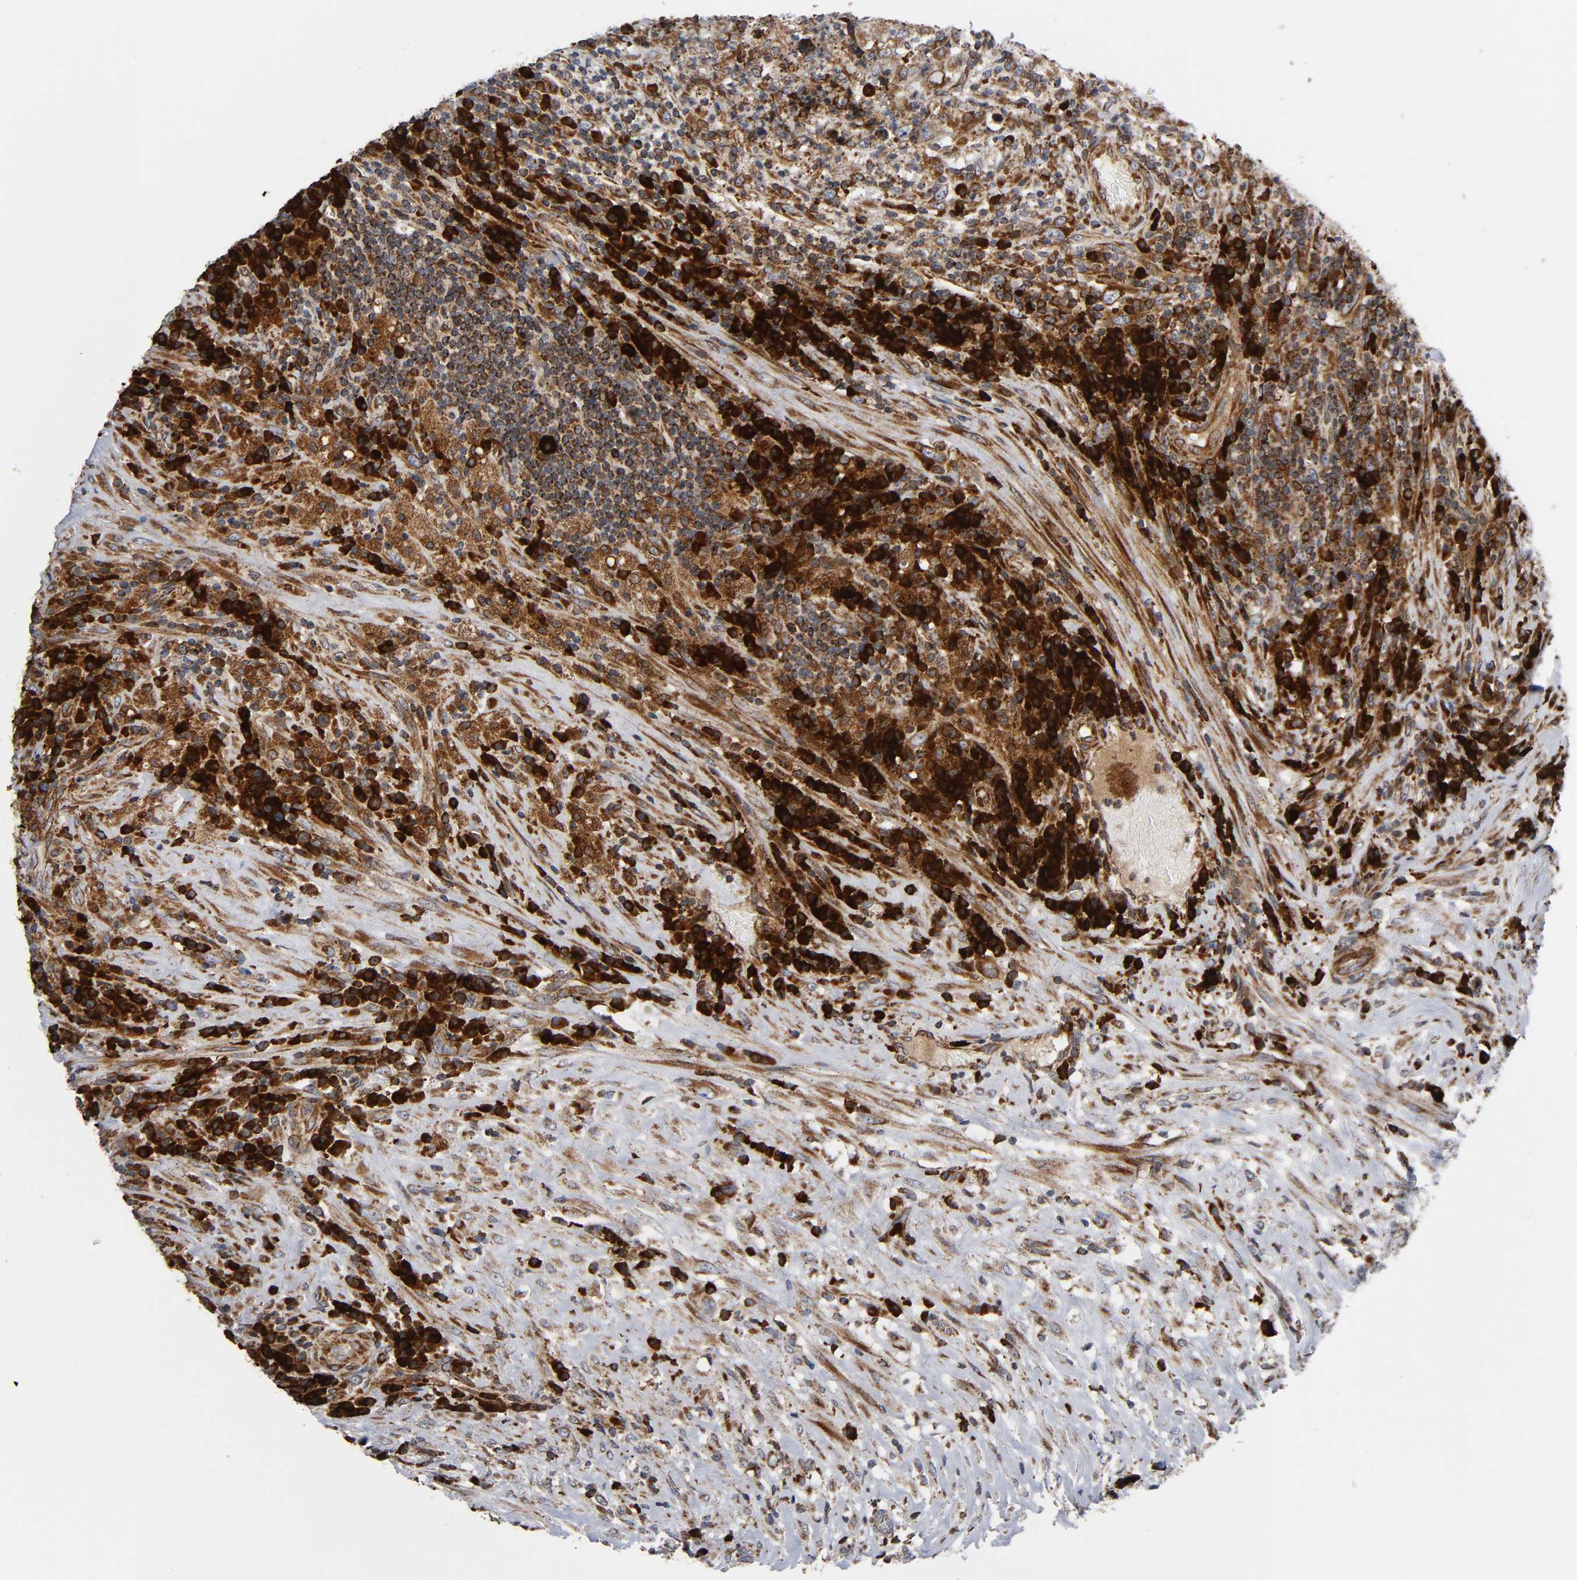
{"staining": {"intensity": "strong", "quantity": "25%-75%", "location": "cytoplasmic/membranous"}, "tissue": "testis cancer", "cell_type": "Tumor cells", "image_type": "cancer", "snomed": [{"axis": "morphology", "description": "Necrosis, NOS"}, {"axis": "morphology", "description": "Carcinoma, Embryonal, NOS"}, {"axis": "topography", "description": "Testis"}], "caption": "This is an image of IHC staining of testis cancer, which shows strong positivity in the cytoplasmic/membranous of tumor cells.", "gene": "MAP3K1", "patient": {"sex": "male", "age": 19}}